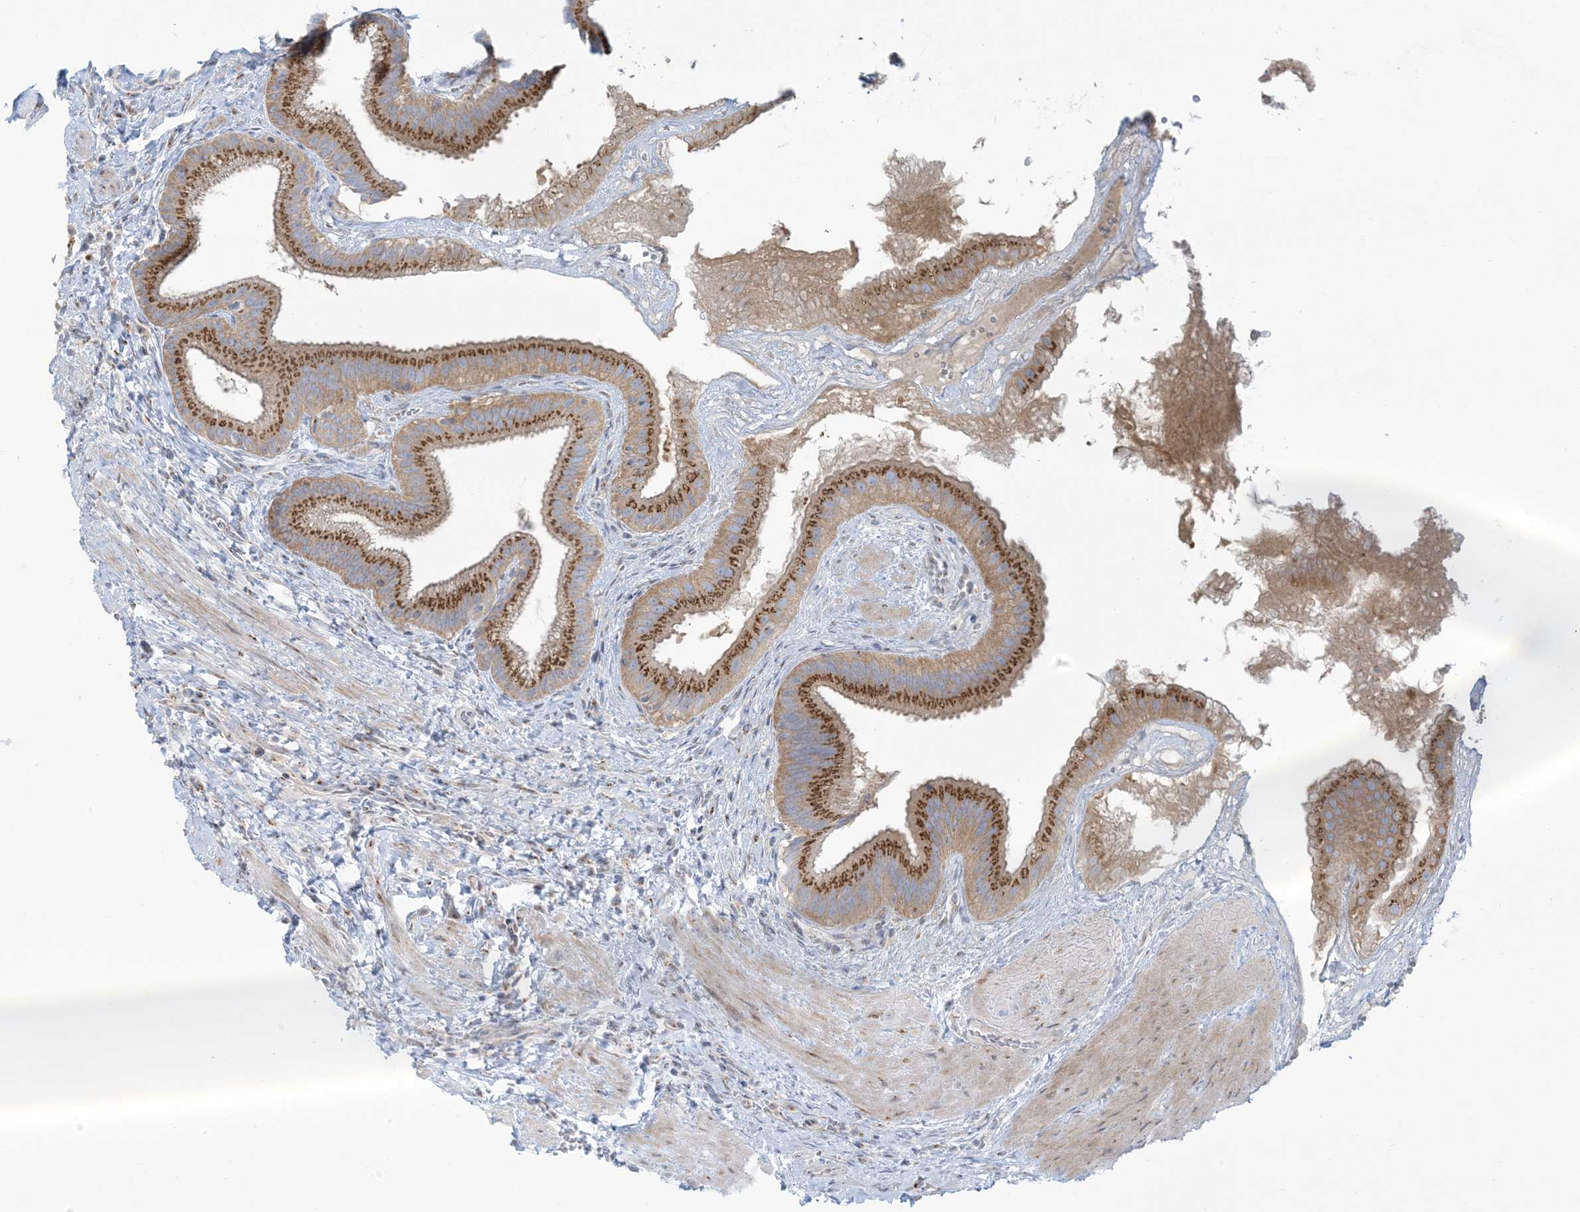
{"staining": {"intensity": "strong", "quantity": ">75%", "location": "cytoplasmic/membranous"}, "tissue": "gallbladder", "cell_type": "Glandular cells", "image_type": "normal", "snomed": [{"axis": "morphology", "description": "Normal tissue, NOS"}, {"axis": "topography", "description": "Gallbladder"}], "caption": "An IHC image of unremarkable tissue is shown. Protein staining in brown highlights strong cytoplasmic/membranous positivity in gallbladder within glandular cells. (Stains: DAB in brown, nuclei in blue, Microscopy: brightfield microscopy at high magnification).", "gene": "AFTPH", "patient": {"sex": "male", "age": 55}}